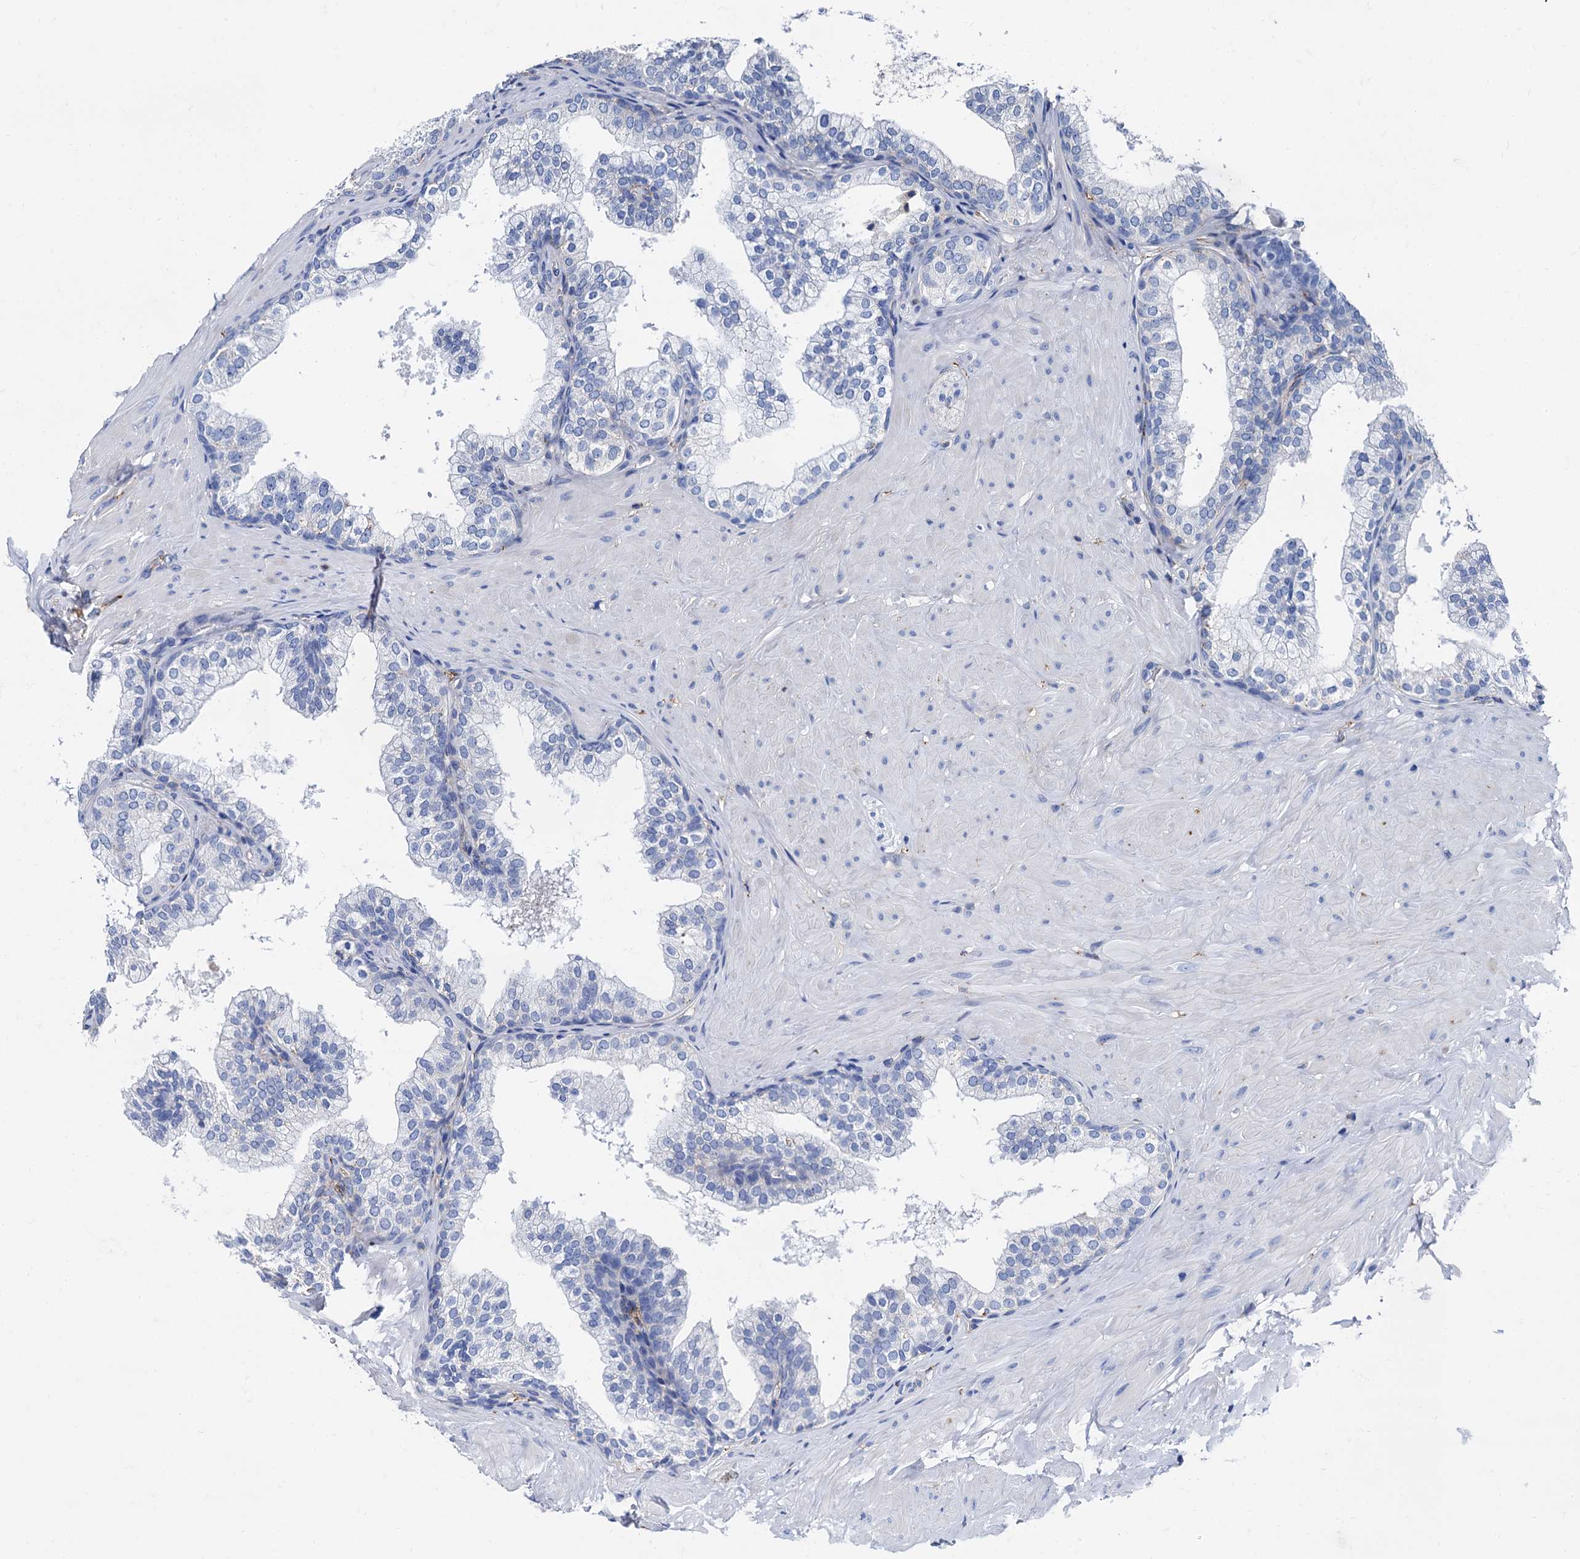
{"staining": {"intensity": "negative", "quantity": "none", "location": "none"}, "tissue": "prostate", "cell_type": "Glandular cells", "image_type": "normal", "snomed": [{"axis": "morphology", "description": "Normal tissue, NOS"}, {"axis": "topography", "description": "Prostate"}], "caption": "Immunohistochemistry of benign prostate reveals no expression in glandular cells.", "gene": "APOD", "patient": {"sex": "male", "age": 60}}